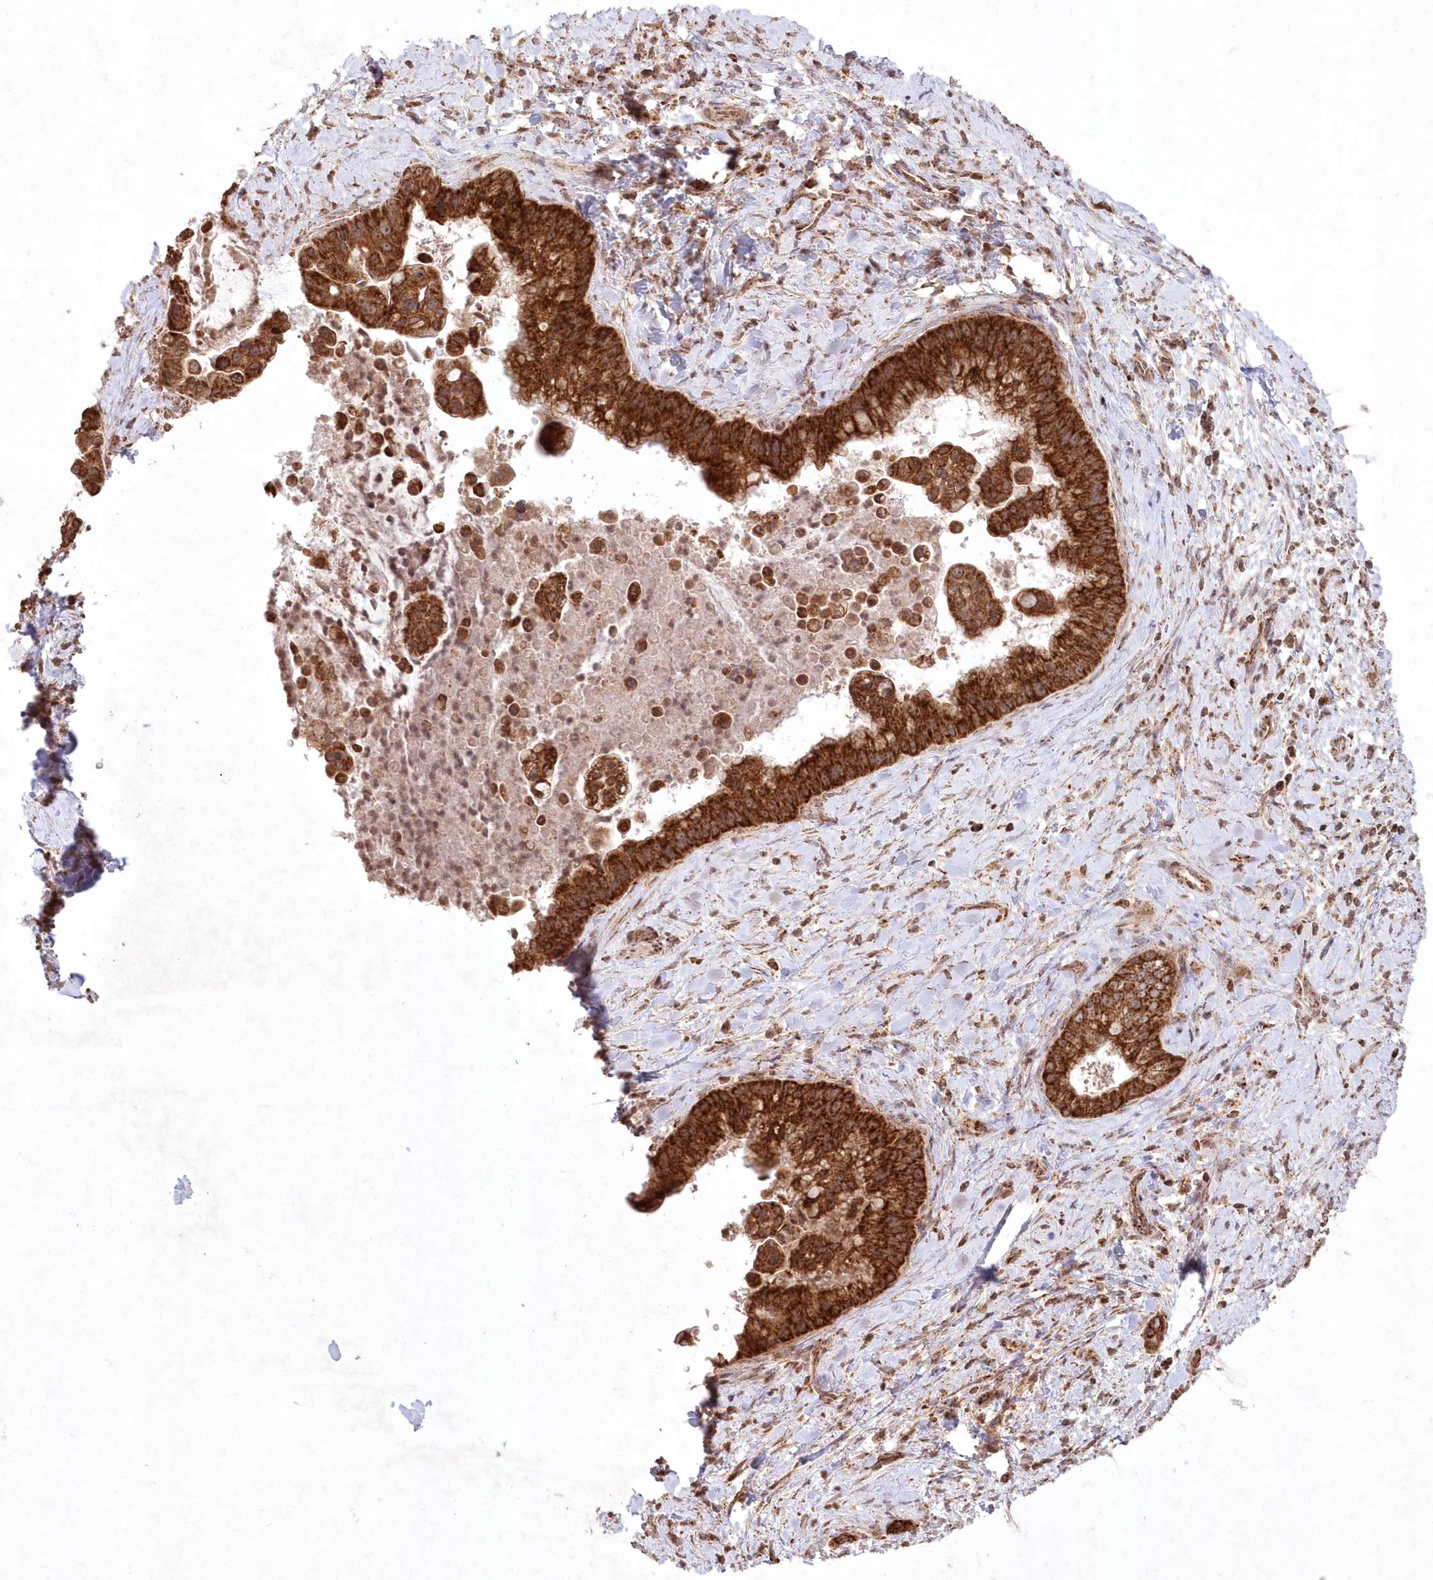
{"staining": {"intensity": "strong", "quantity": ">75%", "location": "cytoplasmic/membranous"}, "tissue": "liver cancer", "cell_type": "Tumor cells", "image_type": "cancer", "snomed": [{"axis": "morphology", "description": "Cholangiocarcinoma"}, {"axis": "topography", "description": "Liver"}], "caption": "IHC photomicrograph of neoplastic tissue: human cholangiocarcinoma (liver) stained using IHC shows high levels of strong protein expression localized specifically in the cytoplasmic/membranous of tumor cells, appearing as a cytoplasmic/membranous brown color.", "gene": "LRPPRC", "patient": {"sex": "female", "age": 54}}